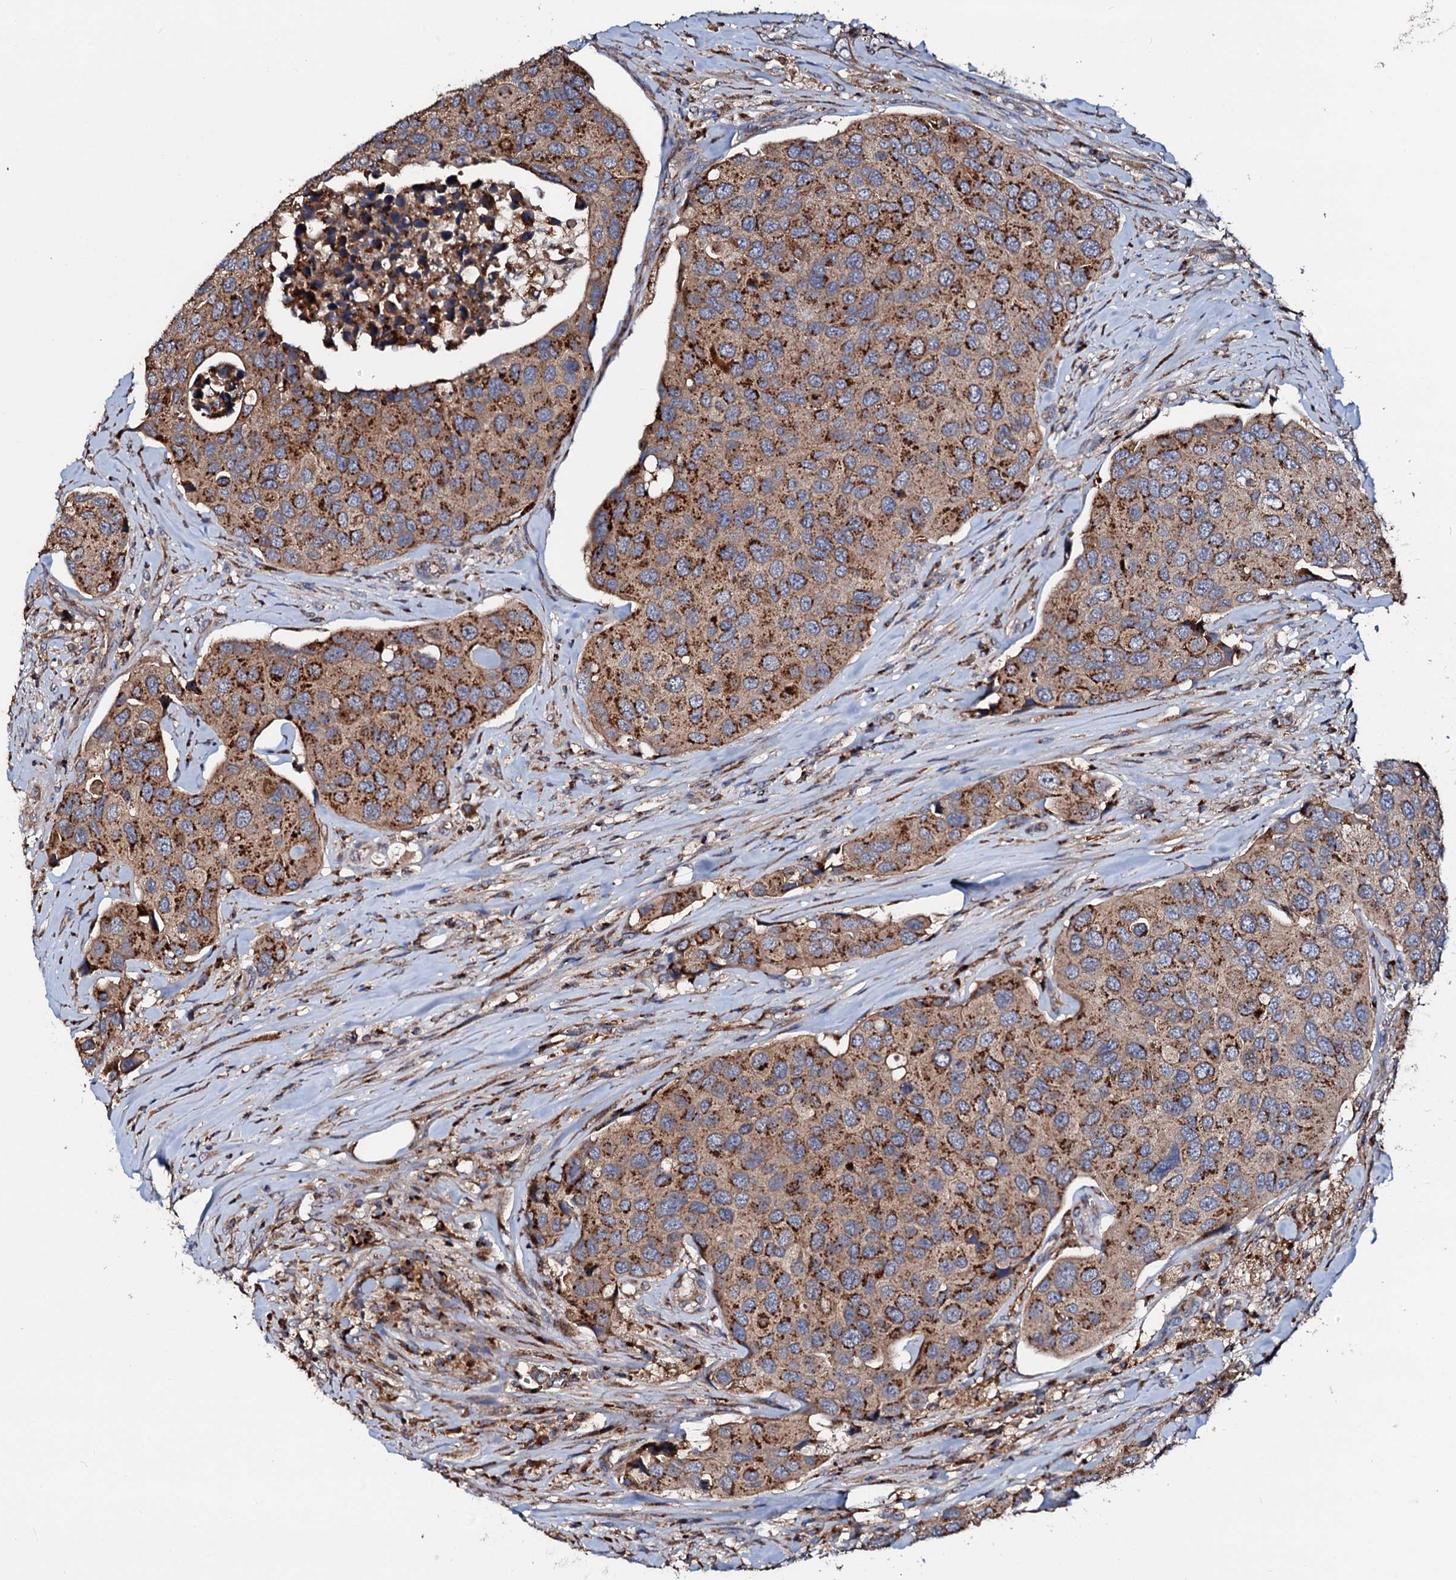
{"staining": {"intensity": "strong", "quantity": ">75%", "location": "cytoplasmic/membranous"}, "tissue": "urothelial cancer", "cell_type": "Tumor cells", "image_type": "cancer", "snomed": [{"axis": "morphology", "description": "Urothelial carcinoma, High grade"}, {"axis": "topography", "description": "Urinary bladder"}], "caption": "Urothelial cancer tissue displays strong cytoplasmic/membranous expression in approximately >75% of tumor cells, visualized by immunohistochemistry.", "gene": "ST3GAL1", "patient": {"sex": "male", "age": 74}}